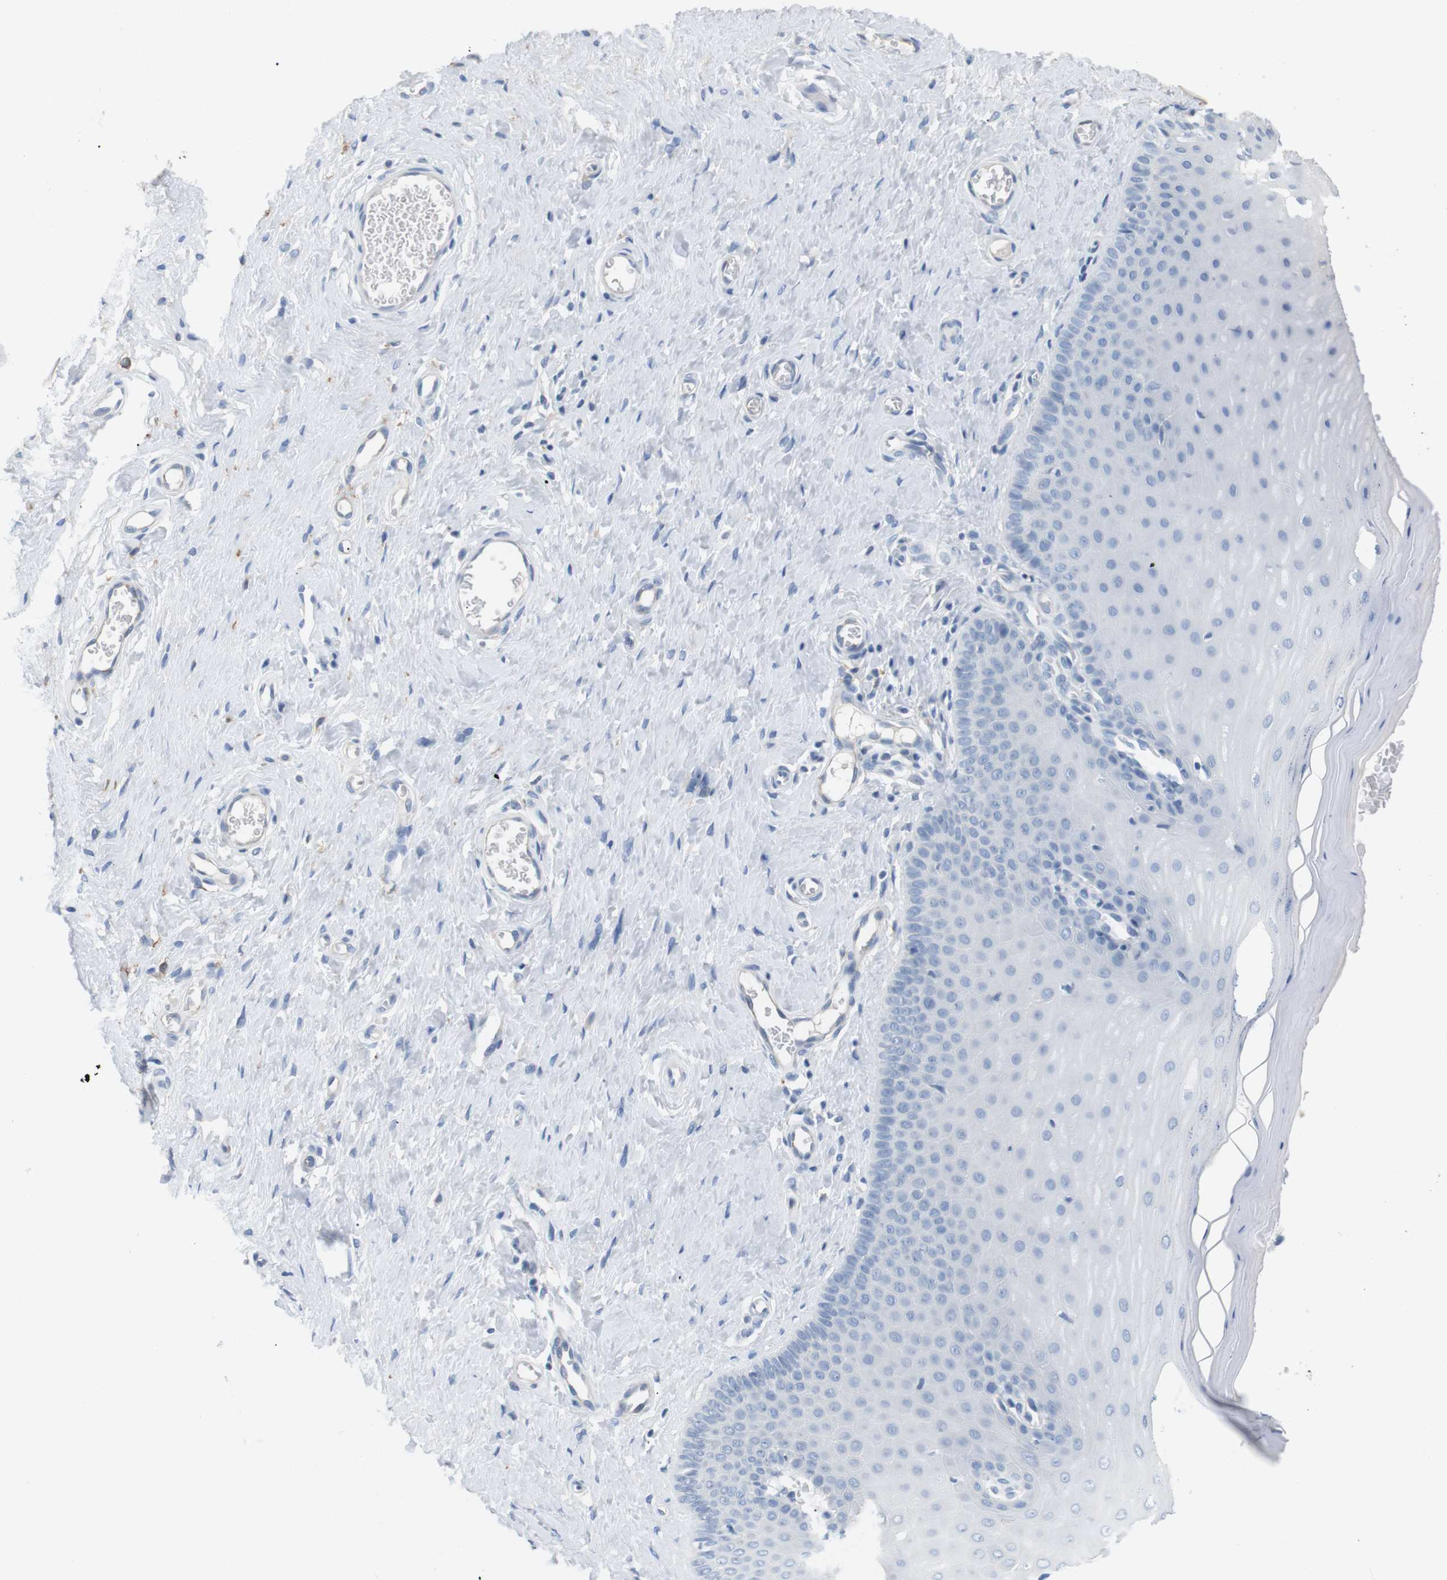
{"staining": {"intensity": "negative", "quantity": "none", "location": "none"}, "tissue": "cervix", "cell_type": "Glandular cells", "image_type": "normal", "snomed": [{"axis": "morphology", "description": "Normal tissue, NOS"}, {"axis": "topography", "description": "Cervix"}], "caption": "DAB (3,3'-diaminobenzidine) immunohistochemical staining of normal cervix reveals no significant expression in glandular cells.", "gene": "FCGRT", "patient": {"sex": "female", "age": 55}}